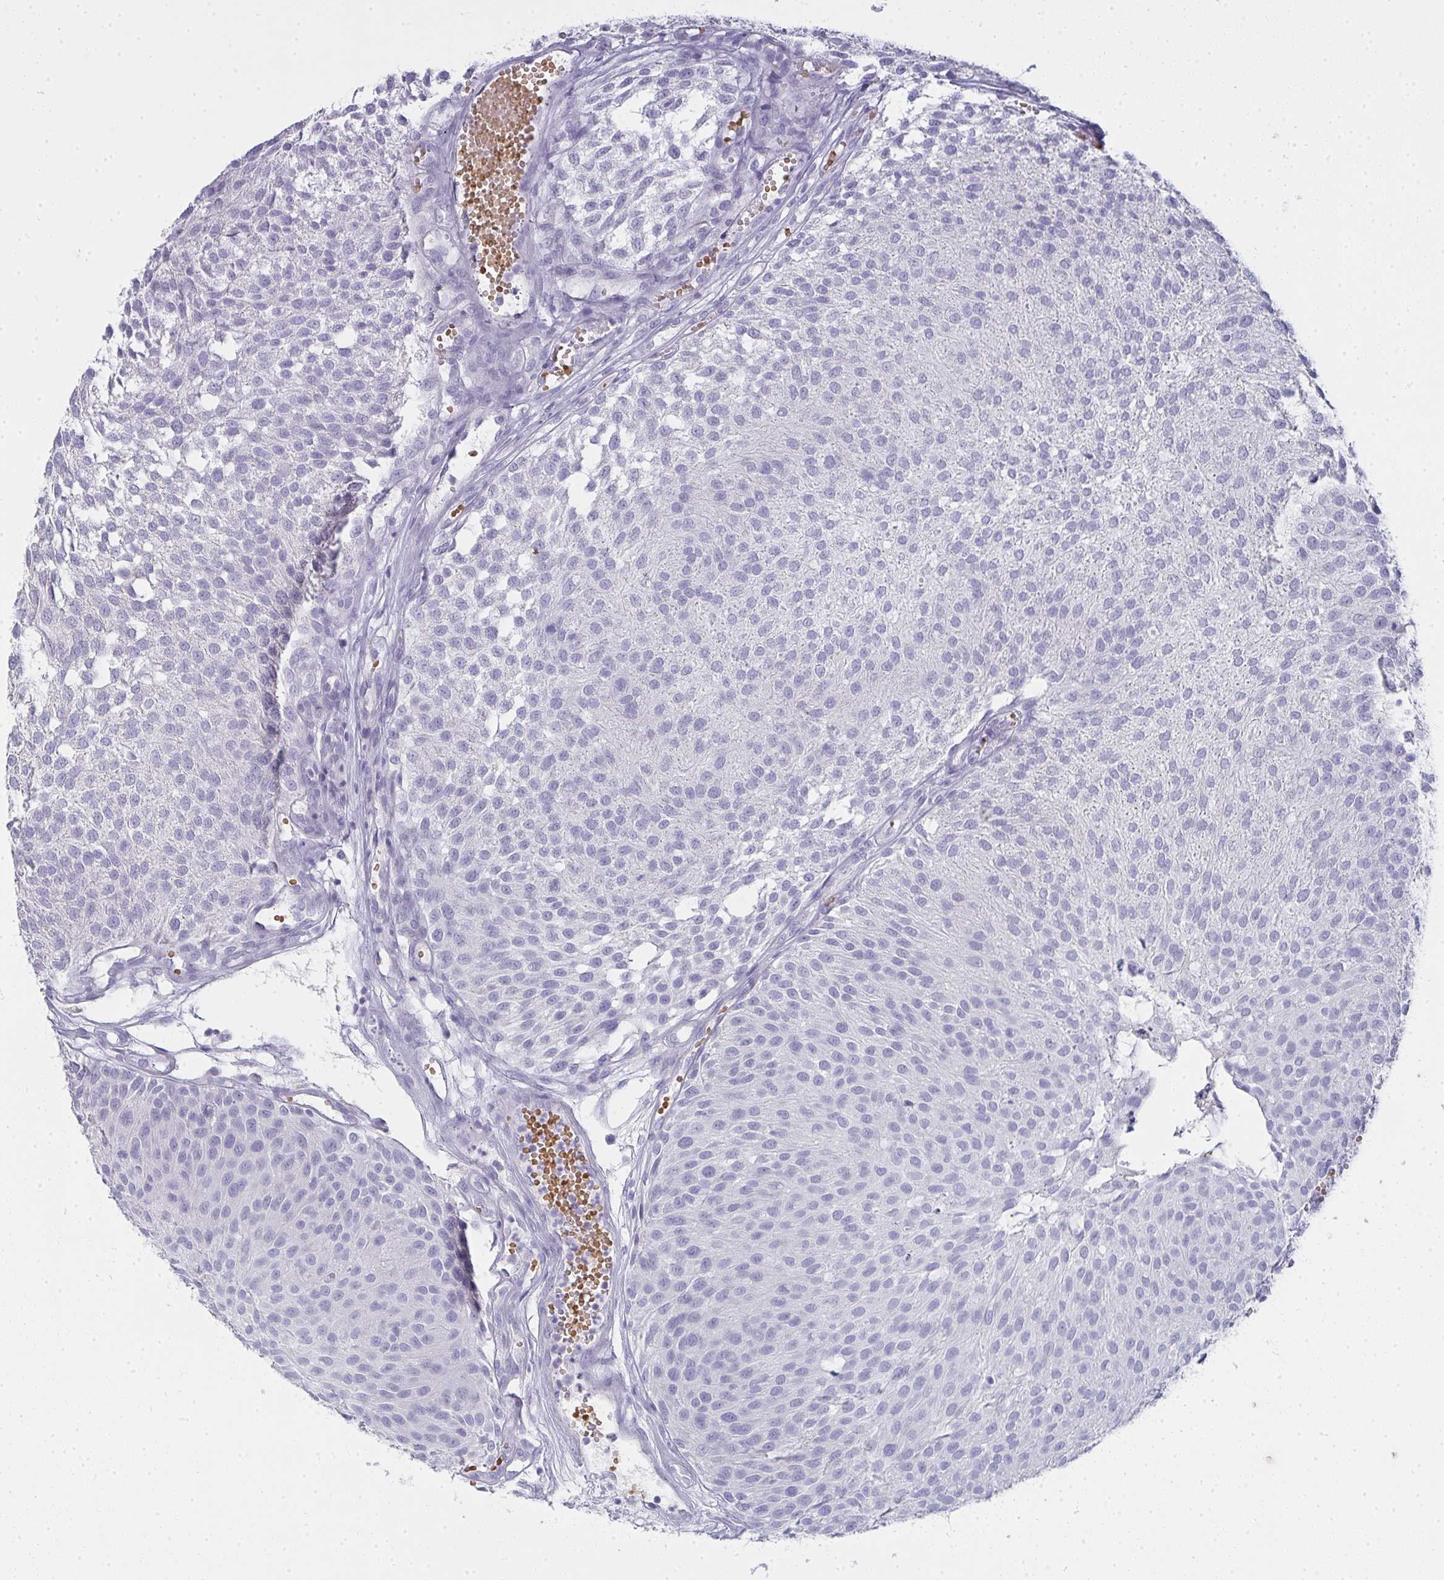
{"staining": {"intensity": "negative", "quantity": "none", "location": "none"}, "tissue": "urothelial cancer", "cell_type": "Tumor cells", "image_type": "cancer", "snomed": [{"axis": "morphology", "description": "Urothelial carcinoma, NOS"}, {"axis": "topography", "description": "Urinary bladder"}], "caption": "IHC micrograph of neoplastic tissue: human transitional cell carcinoma stained with DAB (3,3'-diaminobenzidine) reveals no significant protein staining in tumor cells.", "gene": "ZNF182", "patient": {"sex": "male", "age": 84}}